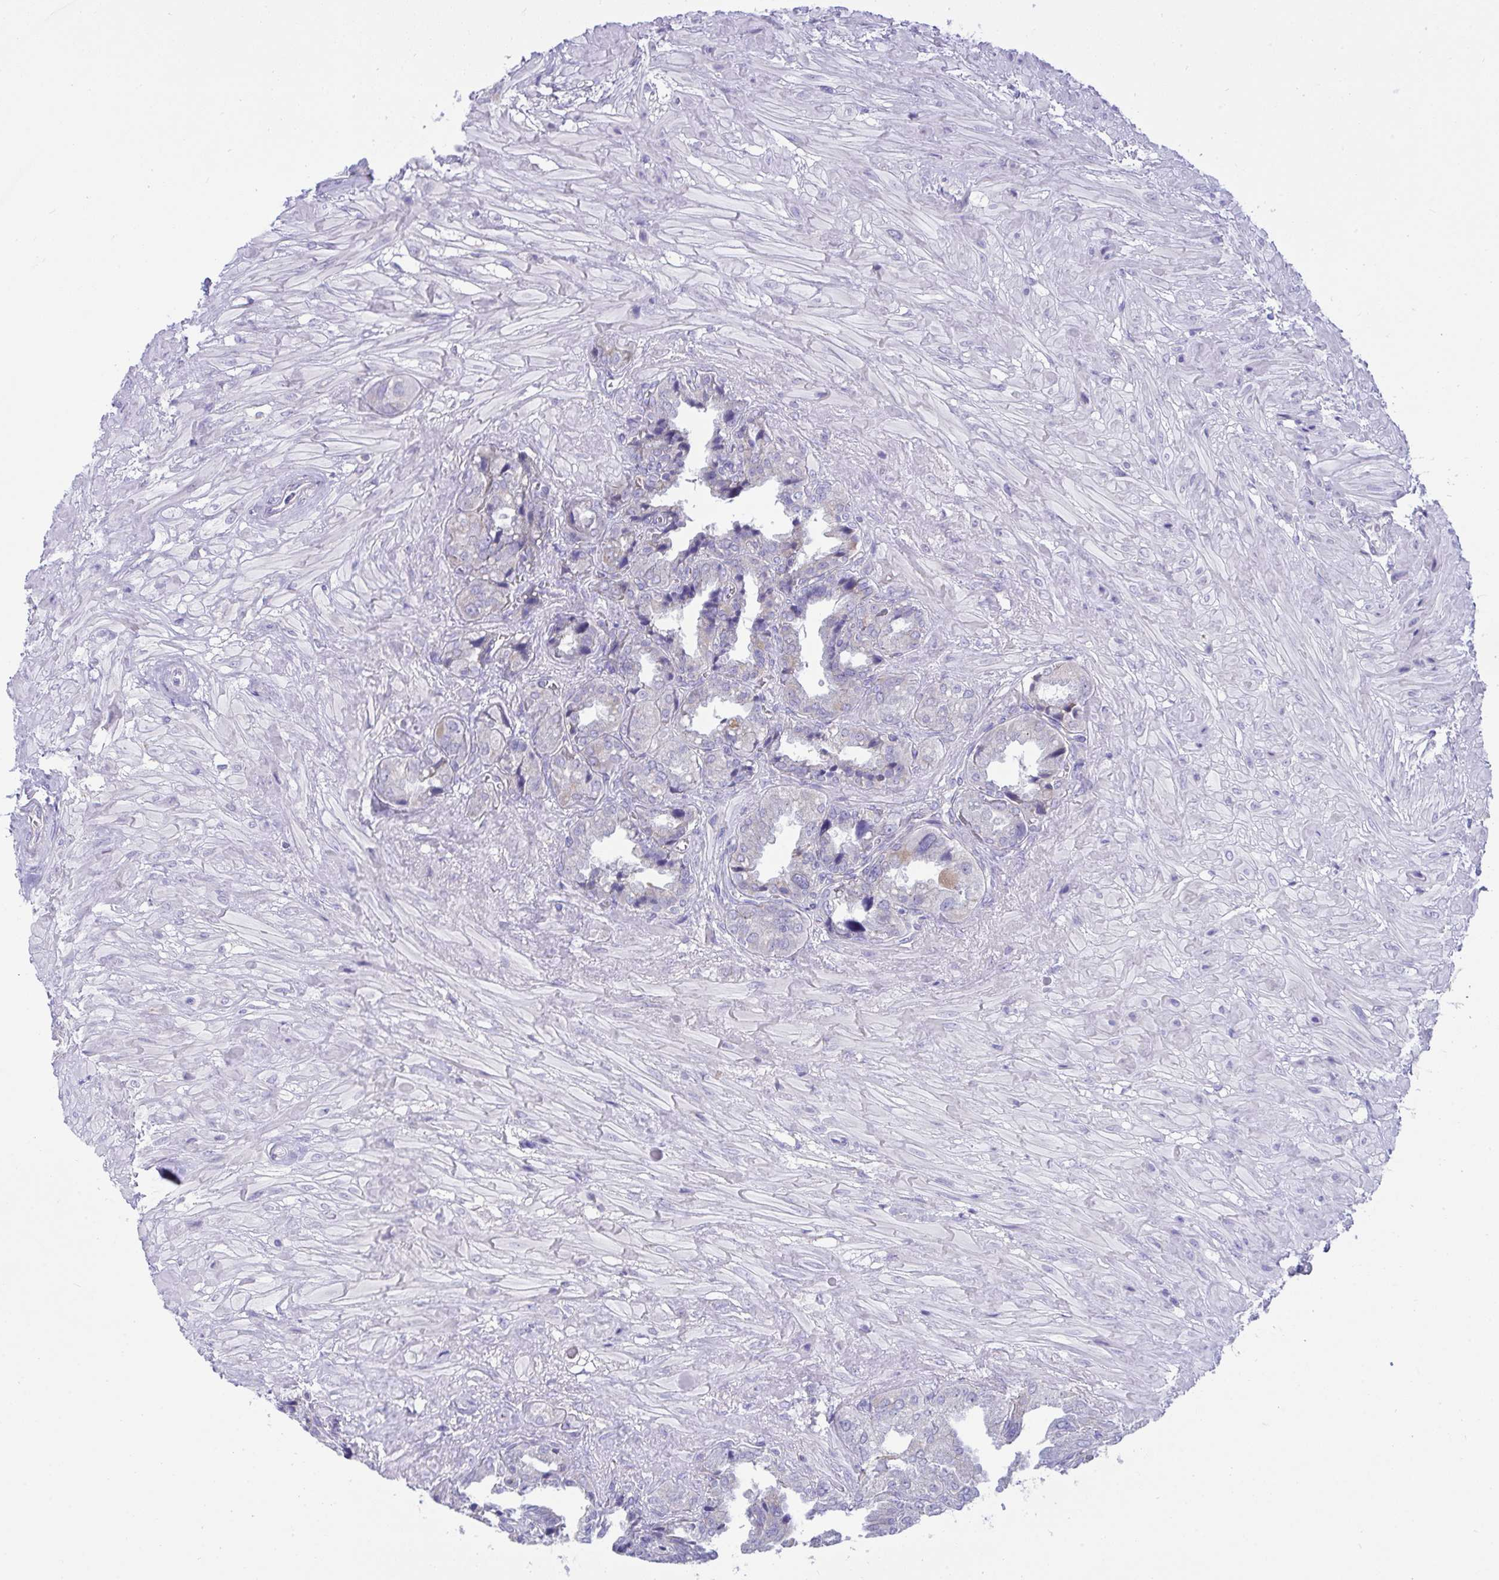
{"staining": {"intensity": "weak", "quantity": "<25%", "location": "cytoplasmic/membranous"}, "tissue": "seminal vesicle", "cell_type": "Glandular cells", "image_type": "normal", "snomed": [{"axis": "morphology", "description": "Normal tissue, NOS"}, {"axis": "topography", "description": "Seminal veicle"}], "caption": "Glandular cells show no significant expression in unremarkable seminal vesicle. (Stains: DAB (3,3'-diaminobenzidine) IHC with hematoxylin counter stain, Microscopy: brightfield microscopy at high magnification).", "gene": "PLA2G12B", "patient": {"sex": "male", "age": 55}}